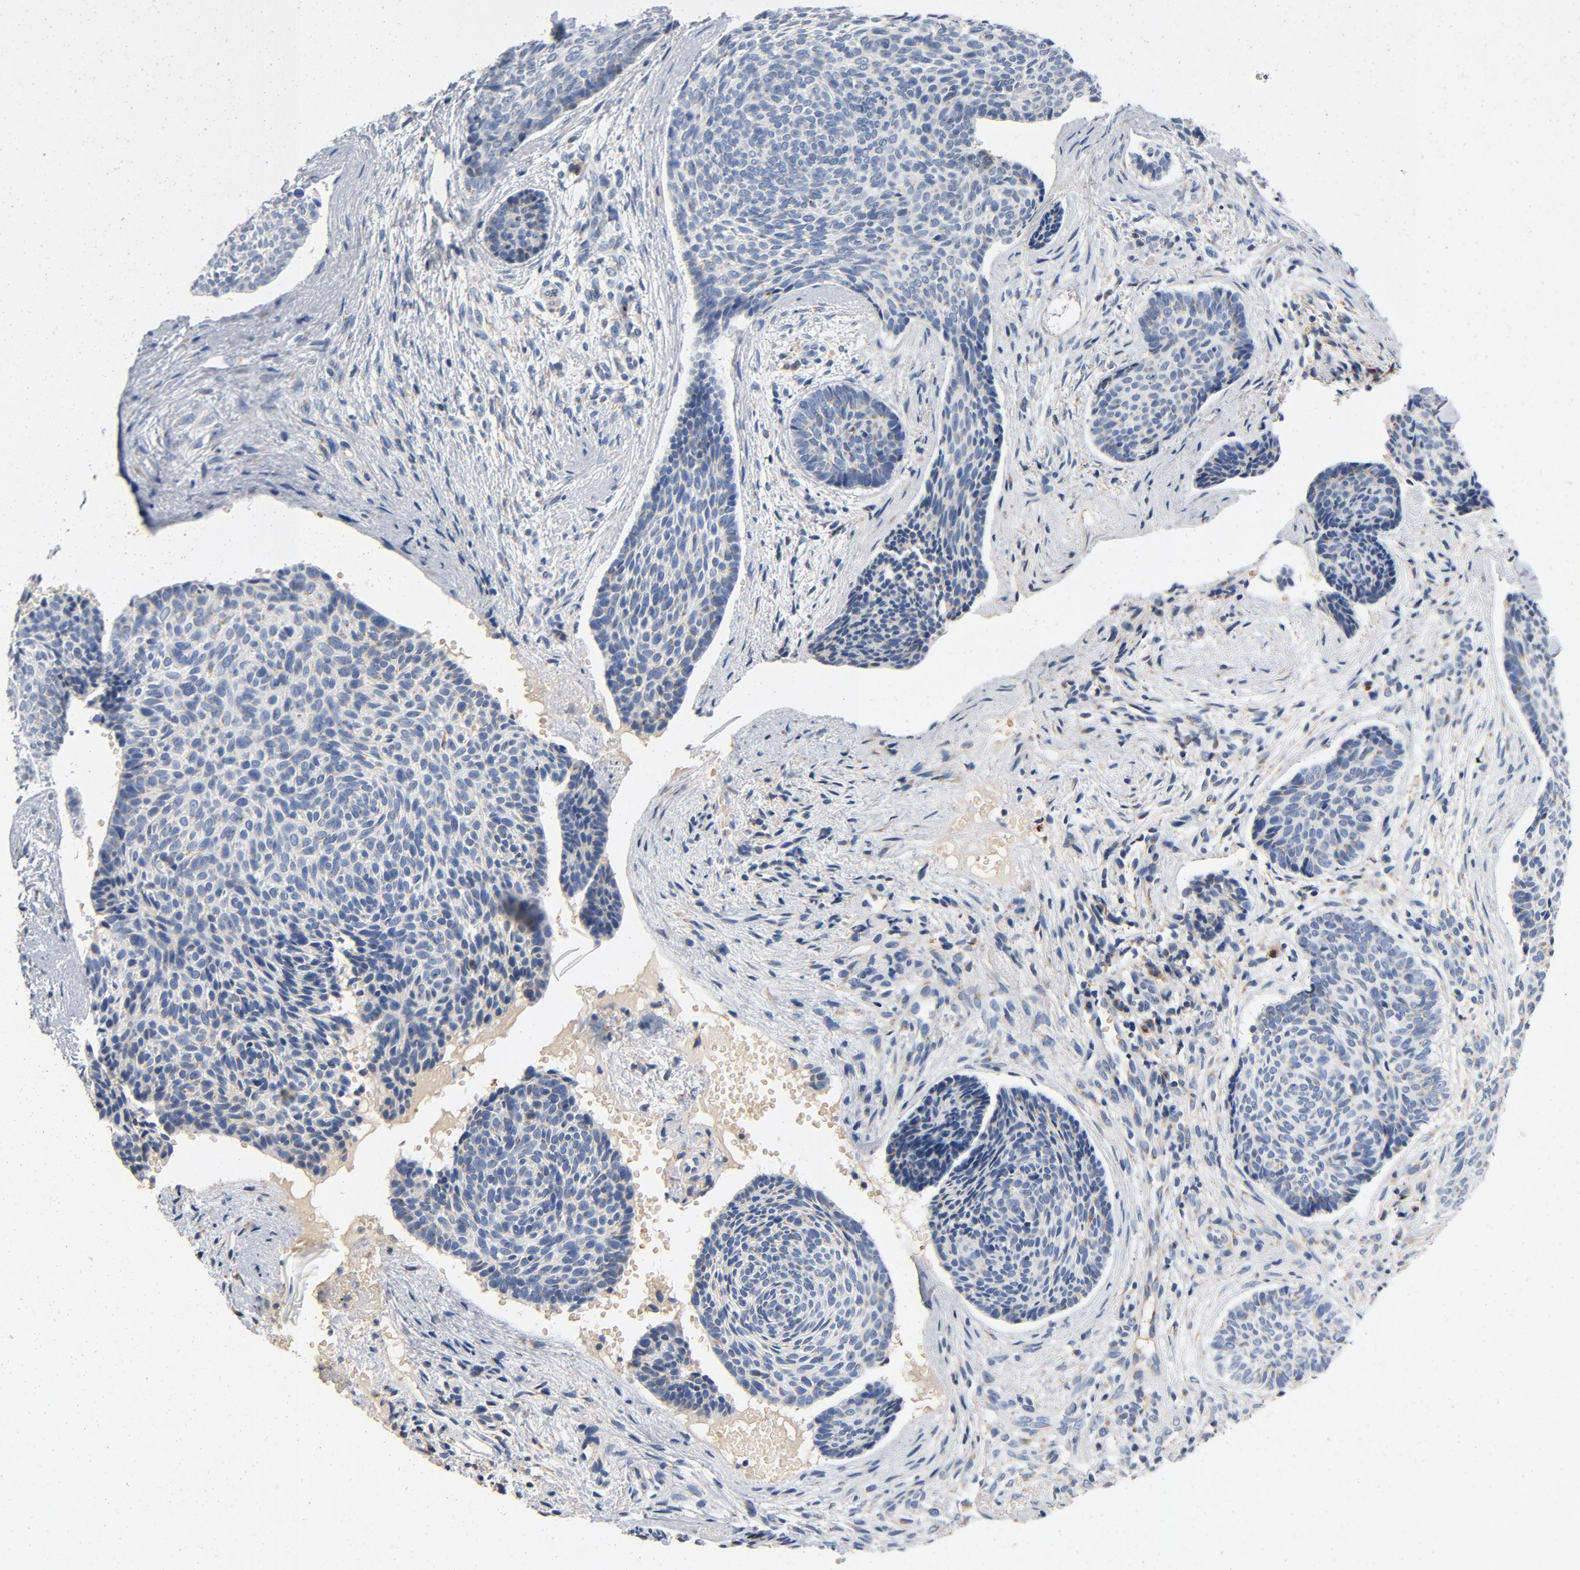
{"staining": {"intensity": "negative", "quantity": "none", "location": "none"}, "tissue": "skin cancer", "cell_type": "Tumor cells", "image_type": "cancer", "snomed": [{"axis": "morphology", "description": "Normal tissue, NOS"}, {"axis": "morphology", "description": "Basal cell carcinoma"}, {"axis": "topography", "description": "Skin"}], "caption": "Tumor cells show no significant protein staining in skin cancer (basal cell carcinoma).", "gene": "LMAN2", "patient": {"sex": "female", "age": 57}}